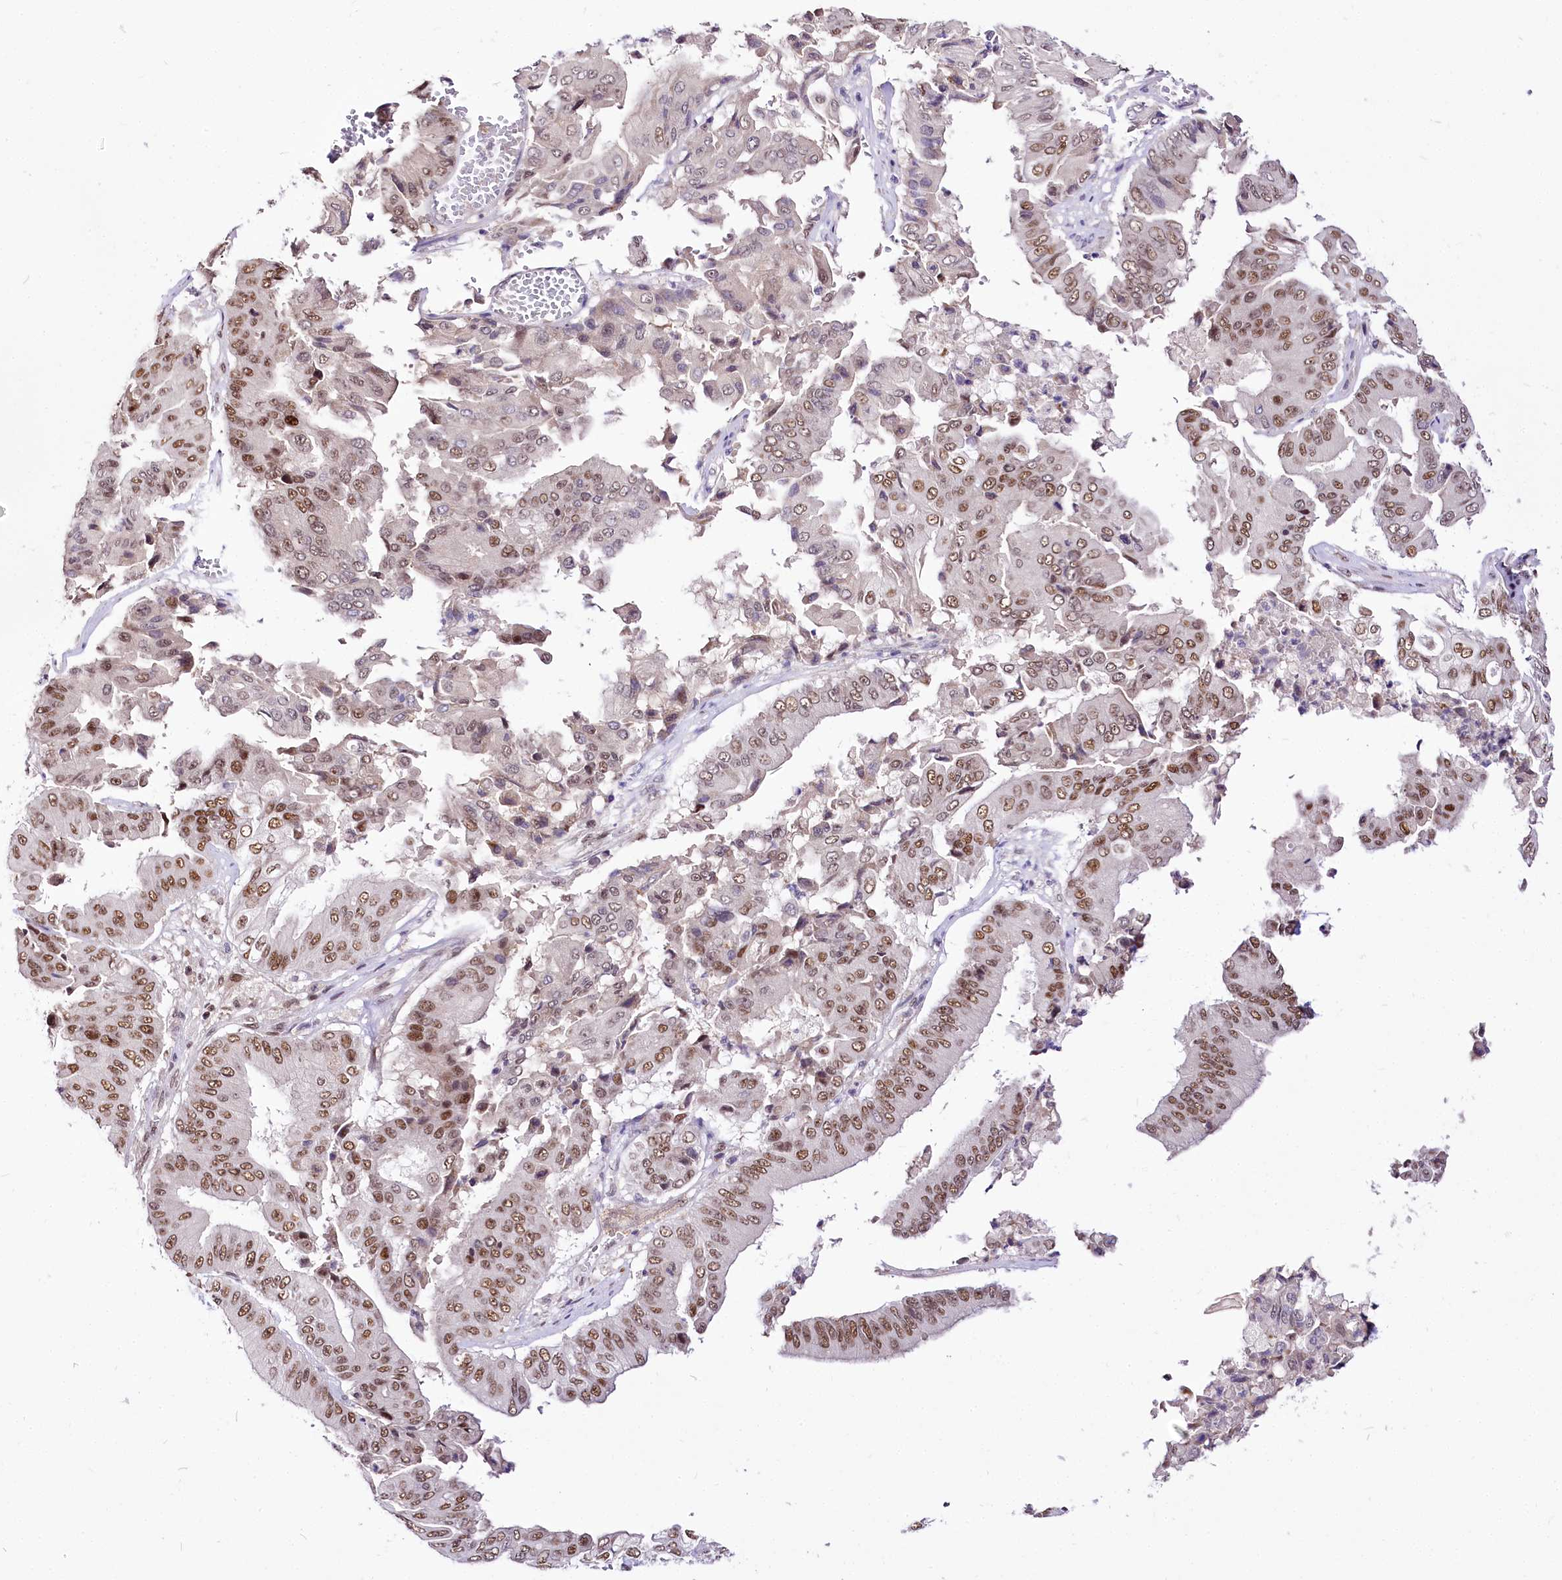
{"staining": {"intensity": "moderate", "quantity": ">75%", "location": "nuclear"}, "tissue": "pancreatic cancer", "cell_type": "Tumor cells", "image_type": "cancer", "snomed": [{"axis": "morphology", "description": "Adenocarcinoma, NOS"}, {"axis": "topography", "description": "Pancreas"}], "caption": "Protein staining of pancreatic cancer (adenocarcinoma) tissue demonstrates moderate nuclear expression in about >75% of tumor cells. (DAB IHC, brown staining for protein, blue staining for nuclei).", "gene": "POLA2", "patient": {"sex": "female", "age": 77}}